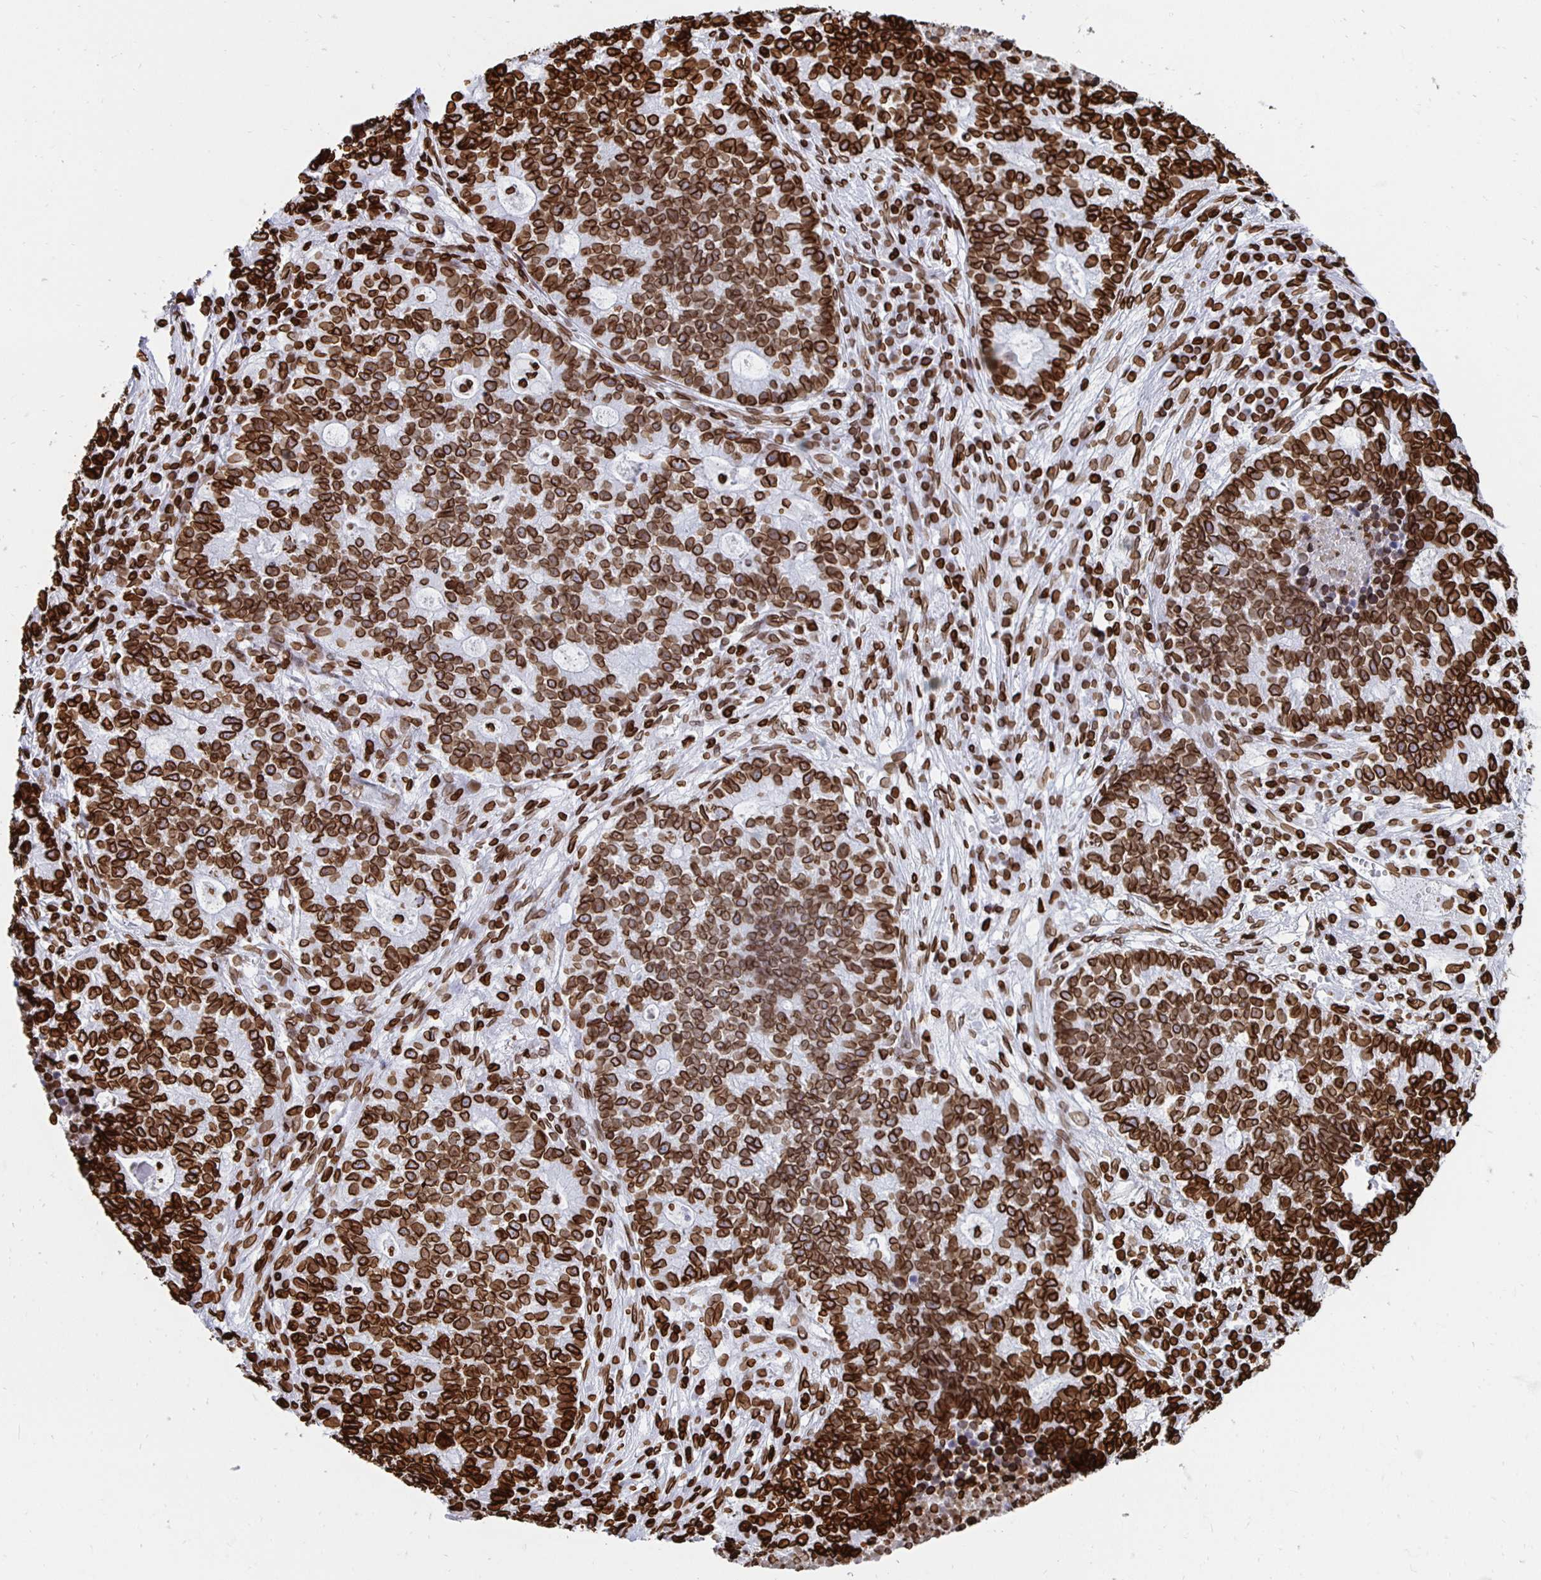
{"staining": {"intensity": "strong", "quantity": ">75%", "location": "cytoplasmic/membranous,nuclear"}, "tissue": "lung cancer", "cell_type": "Tumor cells", "image_type": "cancer", "snomed": [{"axis": "morphology", "description": "Adenocarcinoma, NOS"}, {"axis": "topography", "description": "Lung"}], "caption": "Lung adenocarcinoma was stained to show a protein in brown. There is high levels of strong cytoplasmic/membranous and nuclear positivity in about >75% of tumor cells.", "gene": "LMNB1", "patient": {"sex": "male", "age": 57}}